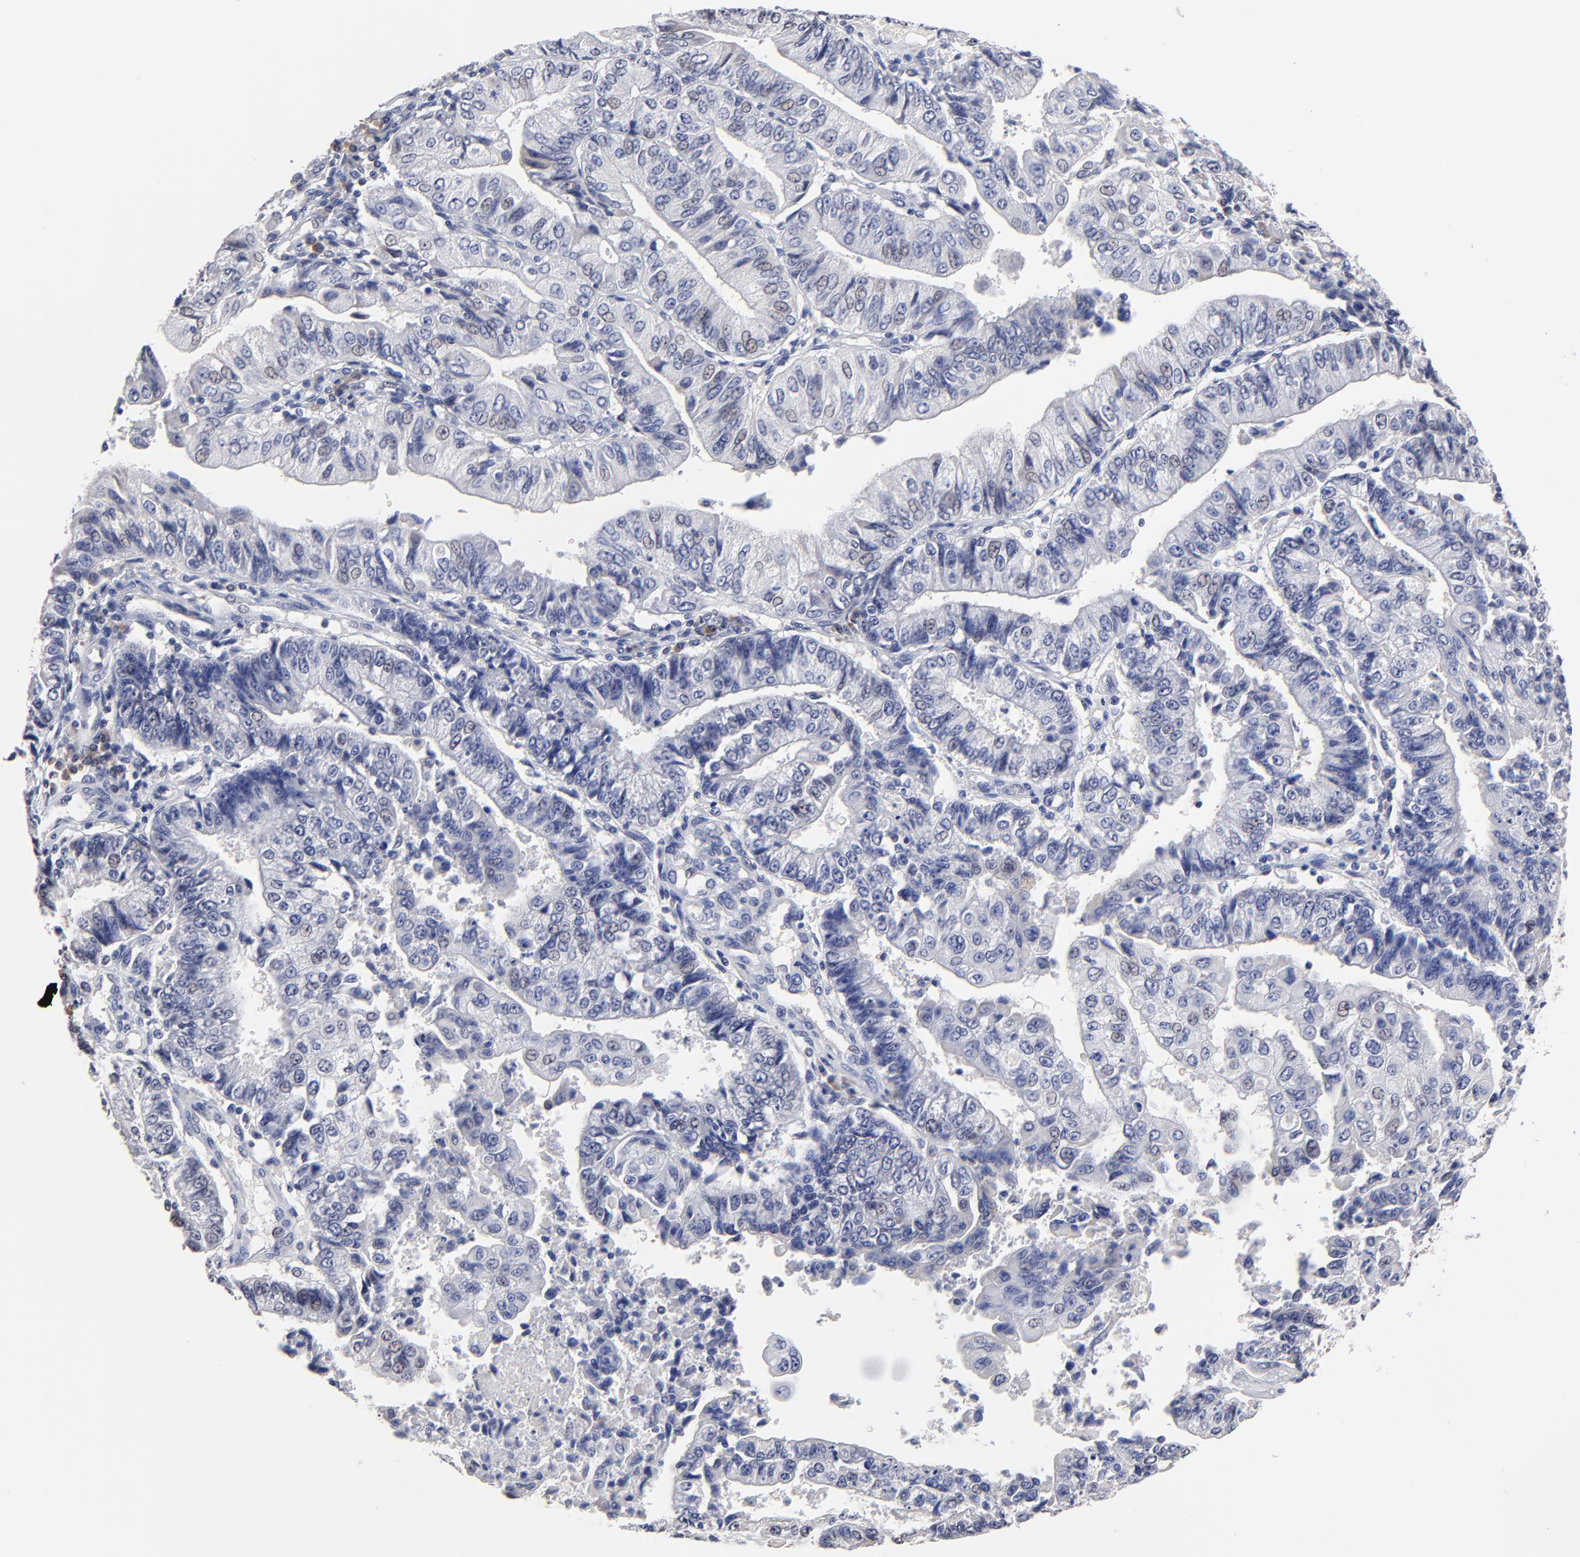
{"staining": {"intensity": "weak", "quantity": "<25%", "location": "nuclear"}, "tissue": "endometrial cancer", "cell_type": "Tumor cells", "image_type": "cancer", "snomed": [{"axis": "morphology", "description": "Adenocarcinoma, NOS"}, {"axis": "topography", "description": "Endometrium"}], "caption": "Tumor cells are negative for brown protein staining in adenocarcinoma (endometrial). The staining was performed using DAB to visualize the protein expression in brown, while the nuclei were stained in blue with hematoxylin (Magnification: 20x).", "gene": "TWNK", "patient": {"sex": "female", "age": 75}}